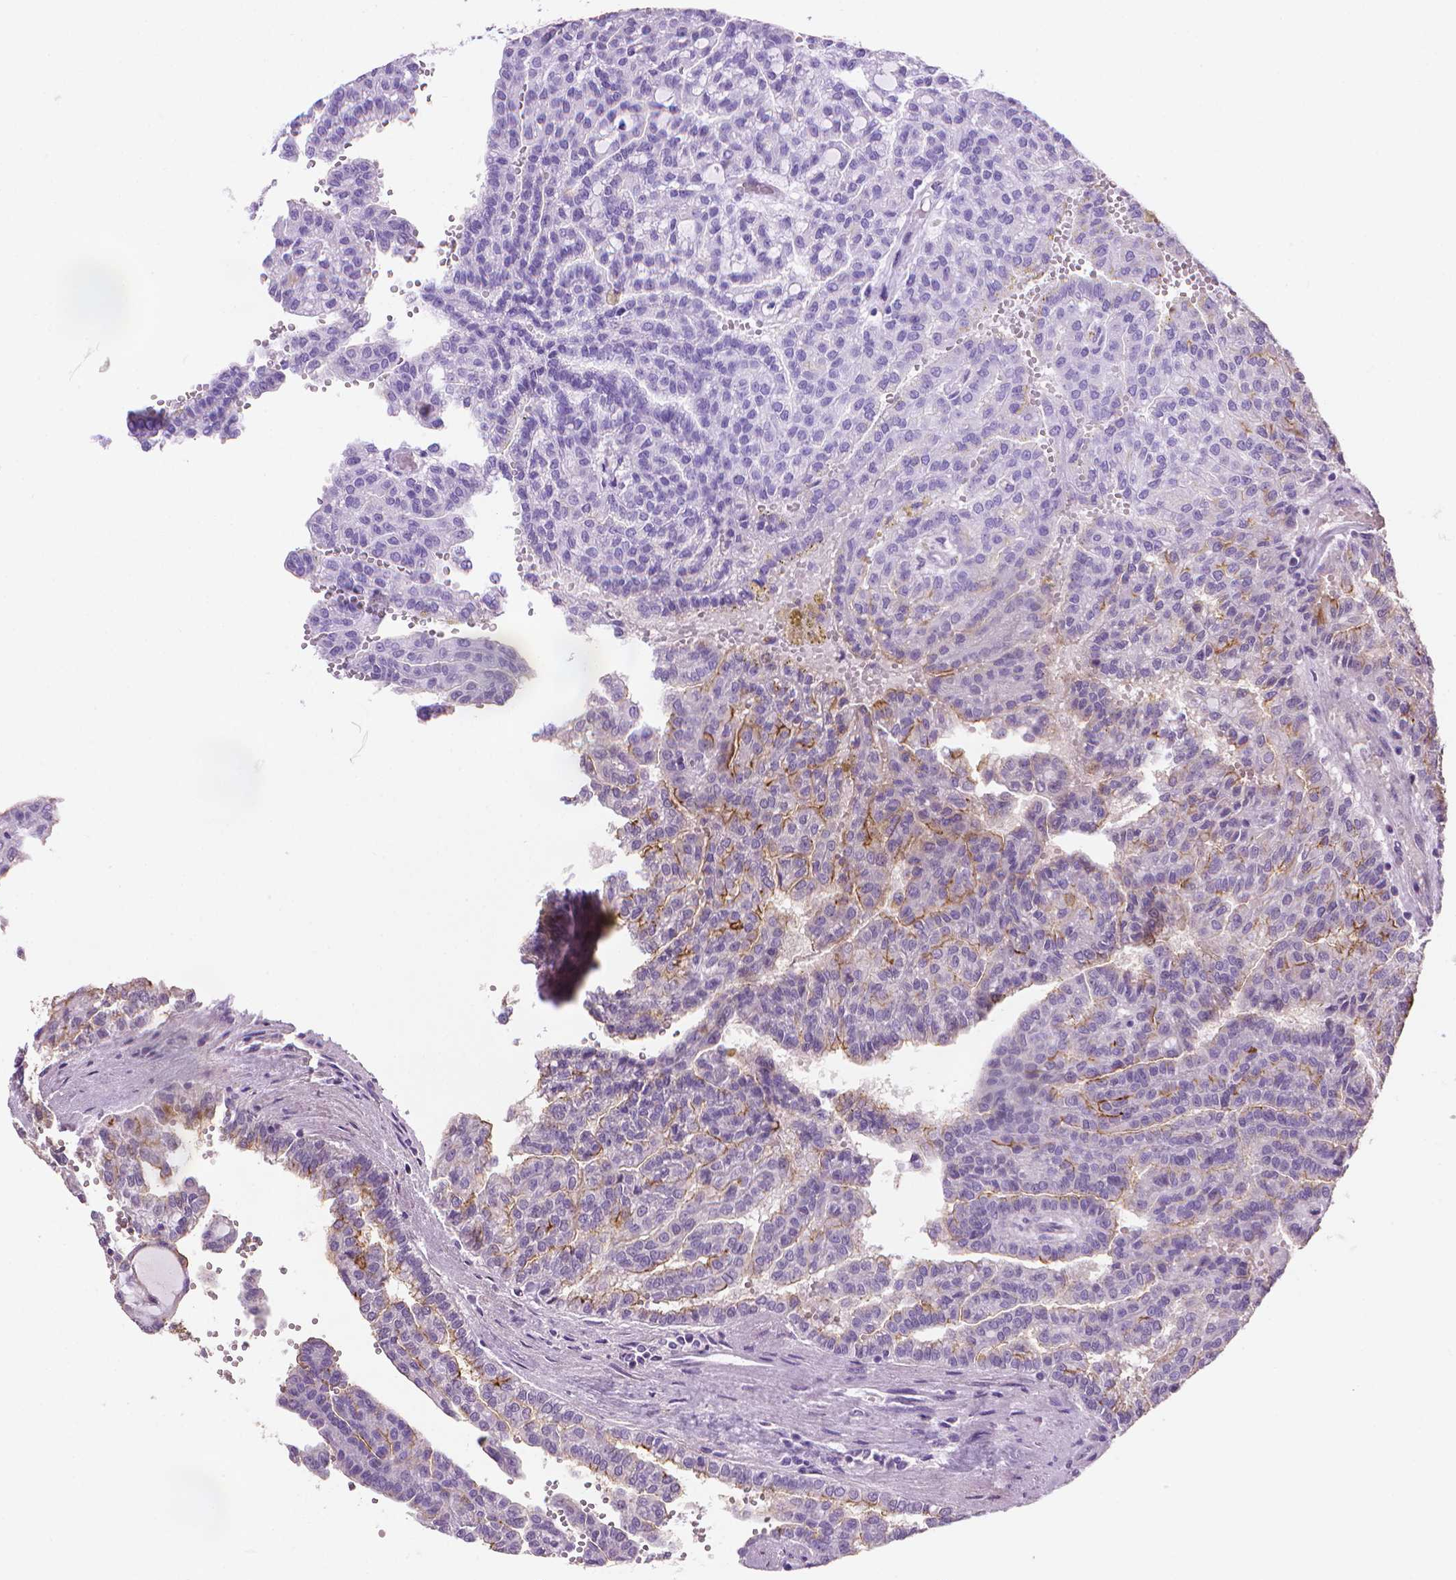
{"staining": {"intensity": "strong", "quantity": "<25%", "location": "cytoplasmic/membranous"}, "tissue": "renal cancer", "cell_type": "Tumor cells", "image_type": "cancer", "snomed": [{"axis": "morphology", "description": "Adenocarcinoma, NOS"}, {"axis": "topography", "description": "Kidney"}], "caption": "IHC of human renal adenocarcinoma displays medium levels of strong cytoplasmic/membranous staining in approximately <25% of tumor cells. (DAB IHC, brown staining for protein, blue staining for nuclei).", "gene": "MUC1", "patient": {"sex": "male", "age": 63}}